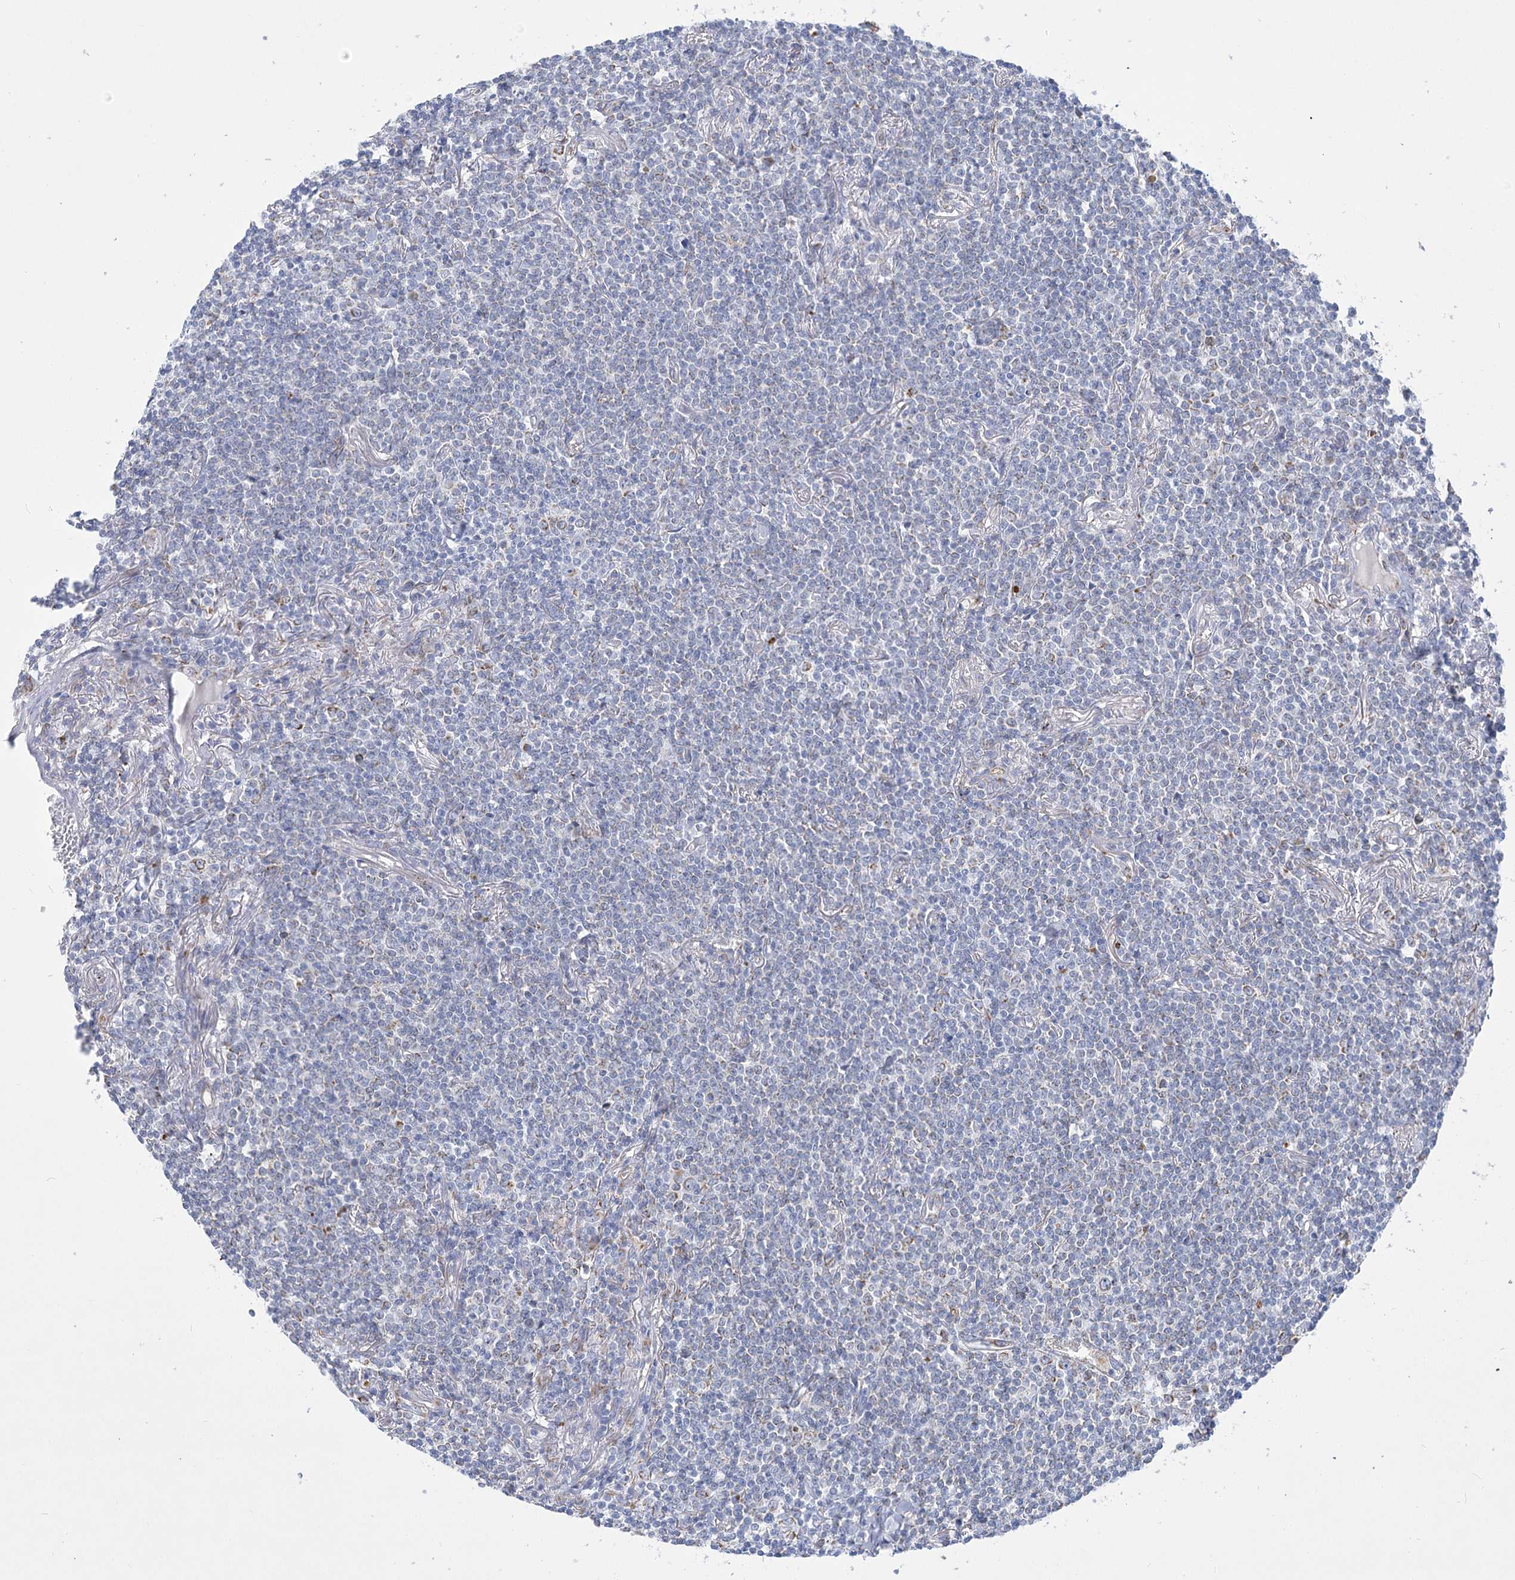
{"staining": {"intensity": "negative", "quantity": "none", "location": "none"}, "tissue": "lymphoma", "cell_type": "Tumor cells", "image_type": "cancer", "snomed": [{"axis": "morphology", "description": "Malignant lymphoma, non-Hodgkin's type, Low grade"}, {"axis": "topography", "description": "Lung"}], "caption": "Immunohistochemical staining of low-grade malignant lymphoma, non-Hodgkin's type shows no significant positivity in tumor cells.", "gene": "DHTKD1", "patient": {"sex": "female", "age": 71}}